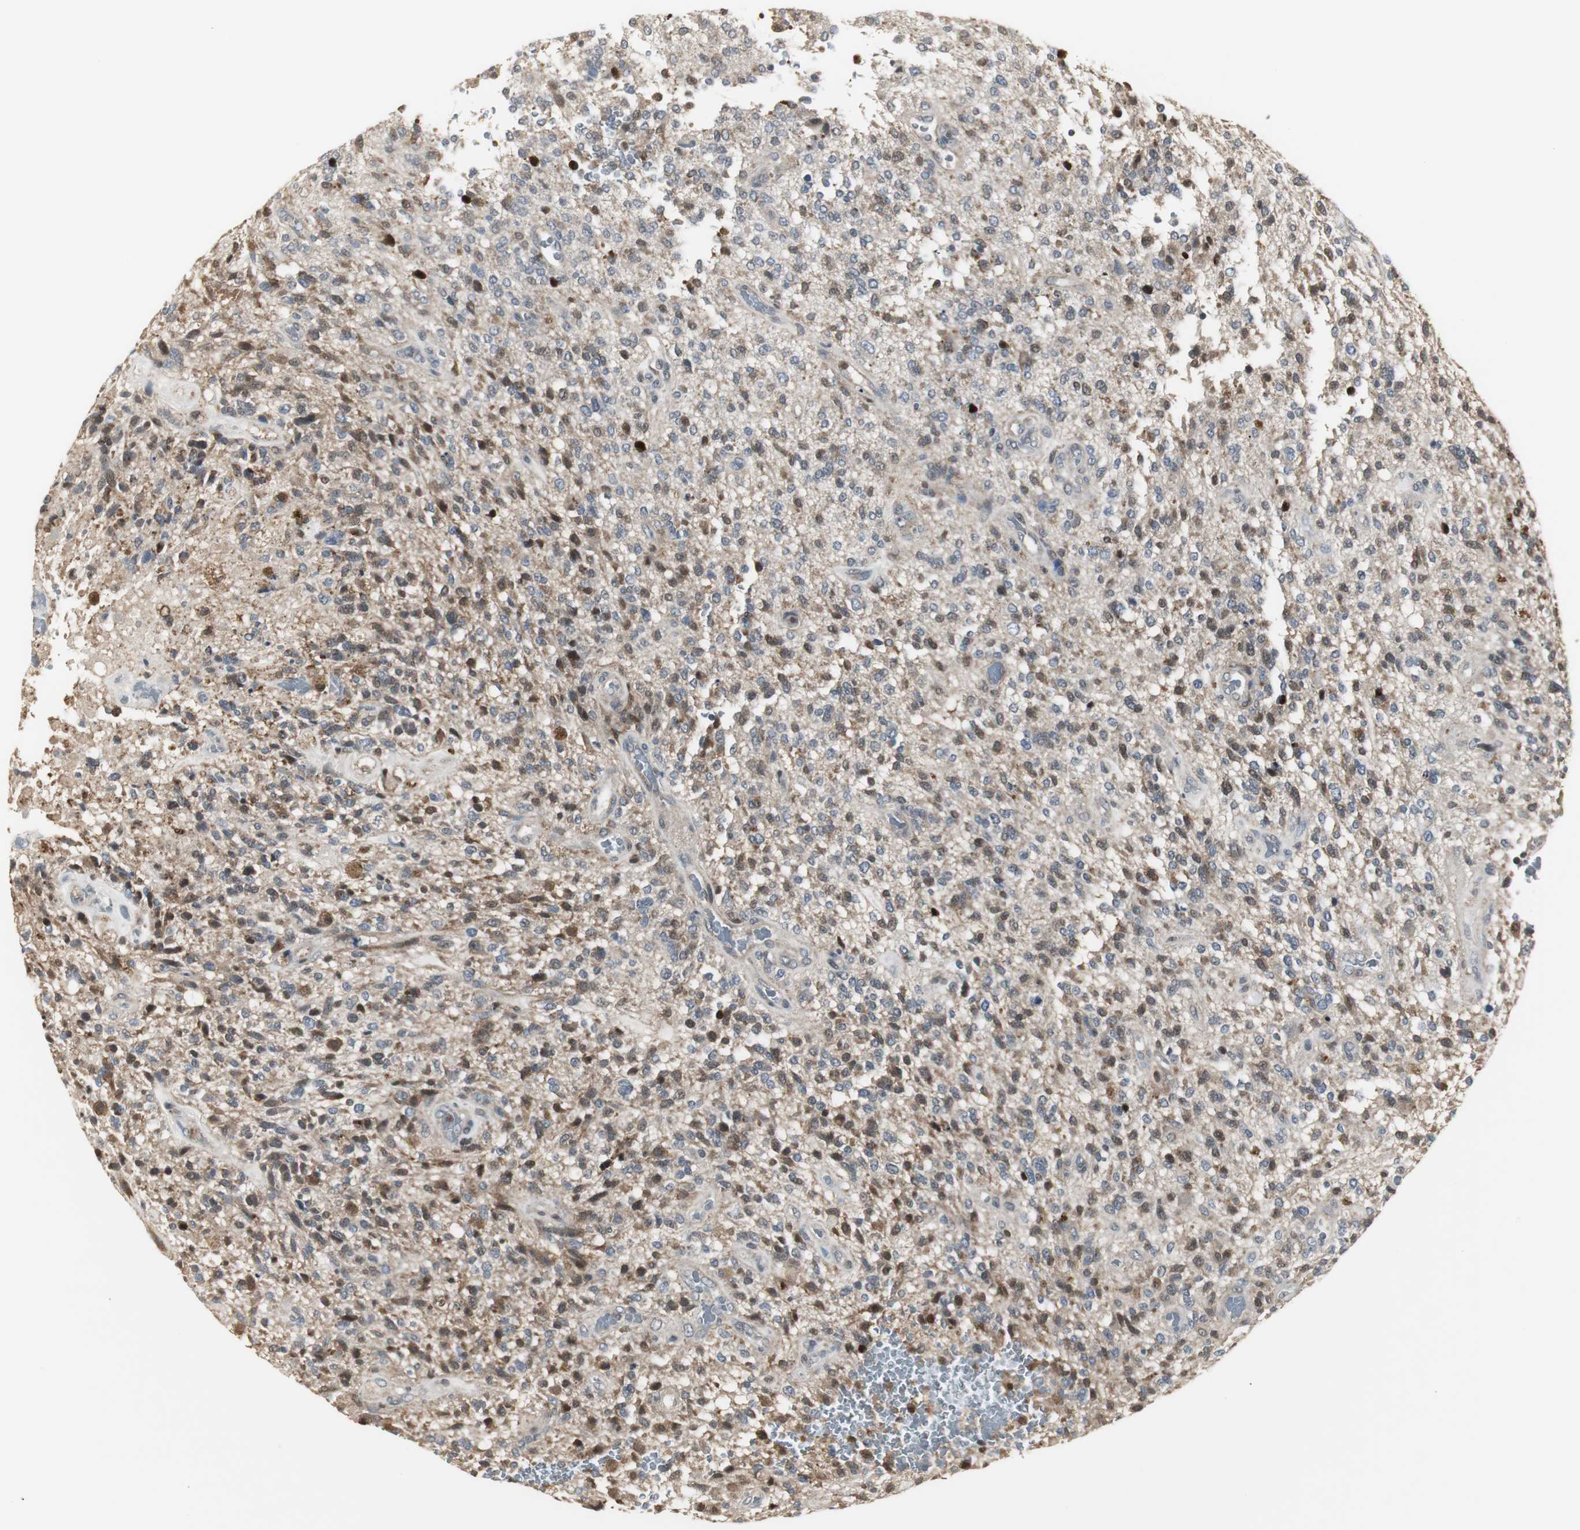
{"staining": {"intensity": "moderate", "quantity": "25%-75%", "location": "cytoplasmic/membranous,nuclear"}, "tissue": "glioma", "cell_type": "Tumor cells", "image_type": "cancer", "snomed": [{"axis": "morphology", "description": "Normal tissue, NOS"}, {"axis": "morphology", "description": "Glioma, malignant, High grade"}, {"axis": "topography", "description": "Cerebral cortex"}], "caption": "Malignant glioma (high-grade) tissue reveals moderate cytoplasmic/membranous and nuclear staining in approximately 25%-75% of tumor cells", "gene": "PLIN3", "patient": {"sex": "male", "age": 75}}